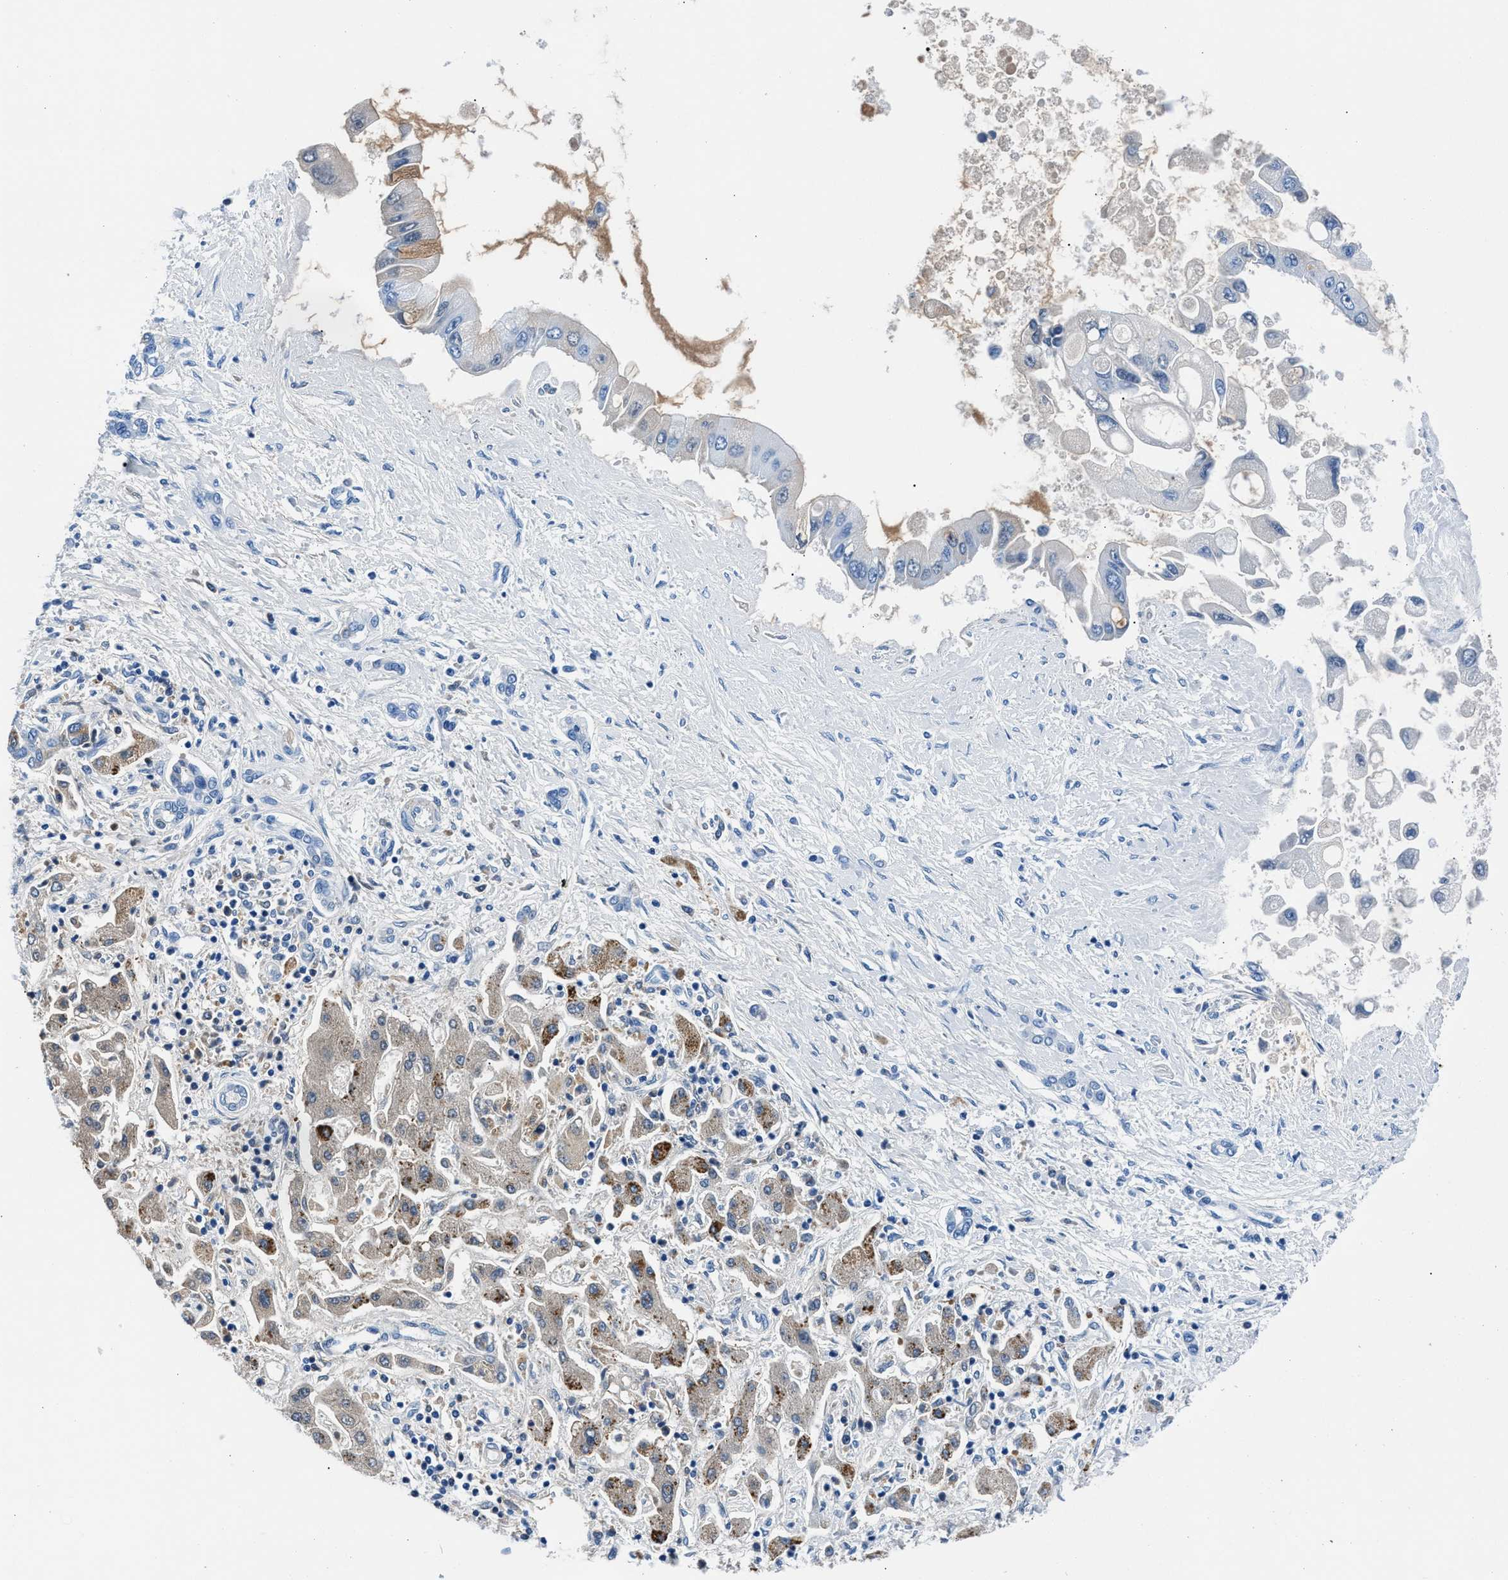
{"staining": {"intensity": "weak", "quantity": "<25%", "location": "cytoplasmic/membranous"}, "tissue": "liver cancer", "cell_type": "Tumor cells", "image_type": "cancer", "snomed": [{"axis": "morphology", "description": "Cholangiocarcinoma"}, {"axis": "topography", "description": "Liver"}], "caption": "A micrograph of human cholangiocarcinoma (liver) is negative for staining in tumor cells.", "gene": "CPS1", "patient": {"sex": "male", "age": 50}}